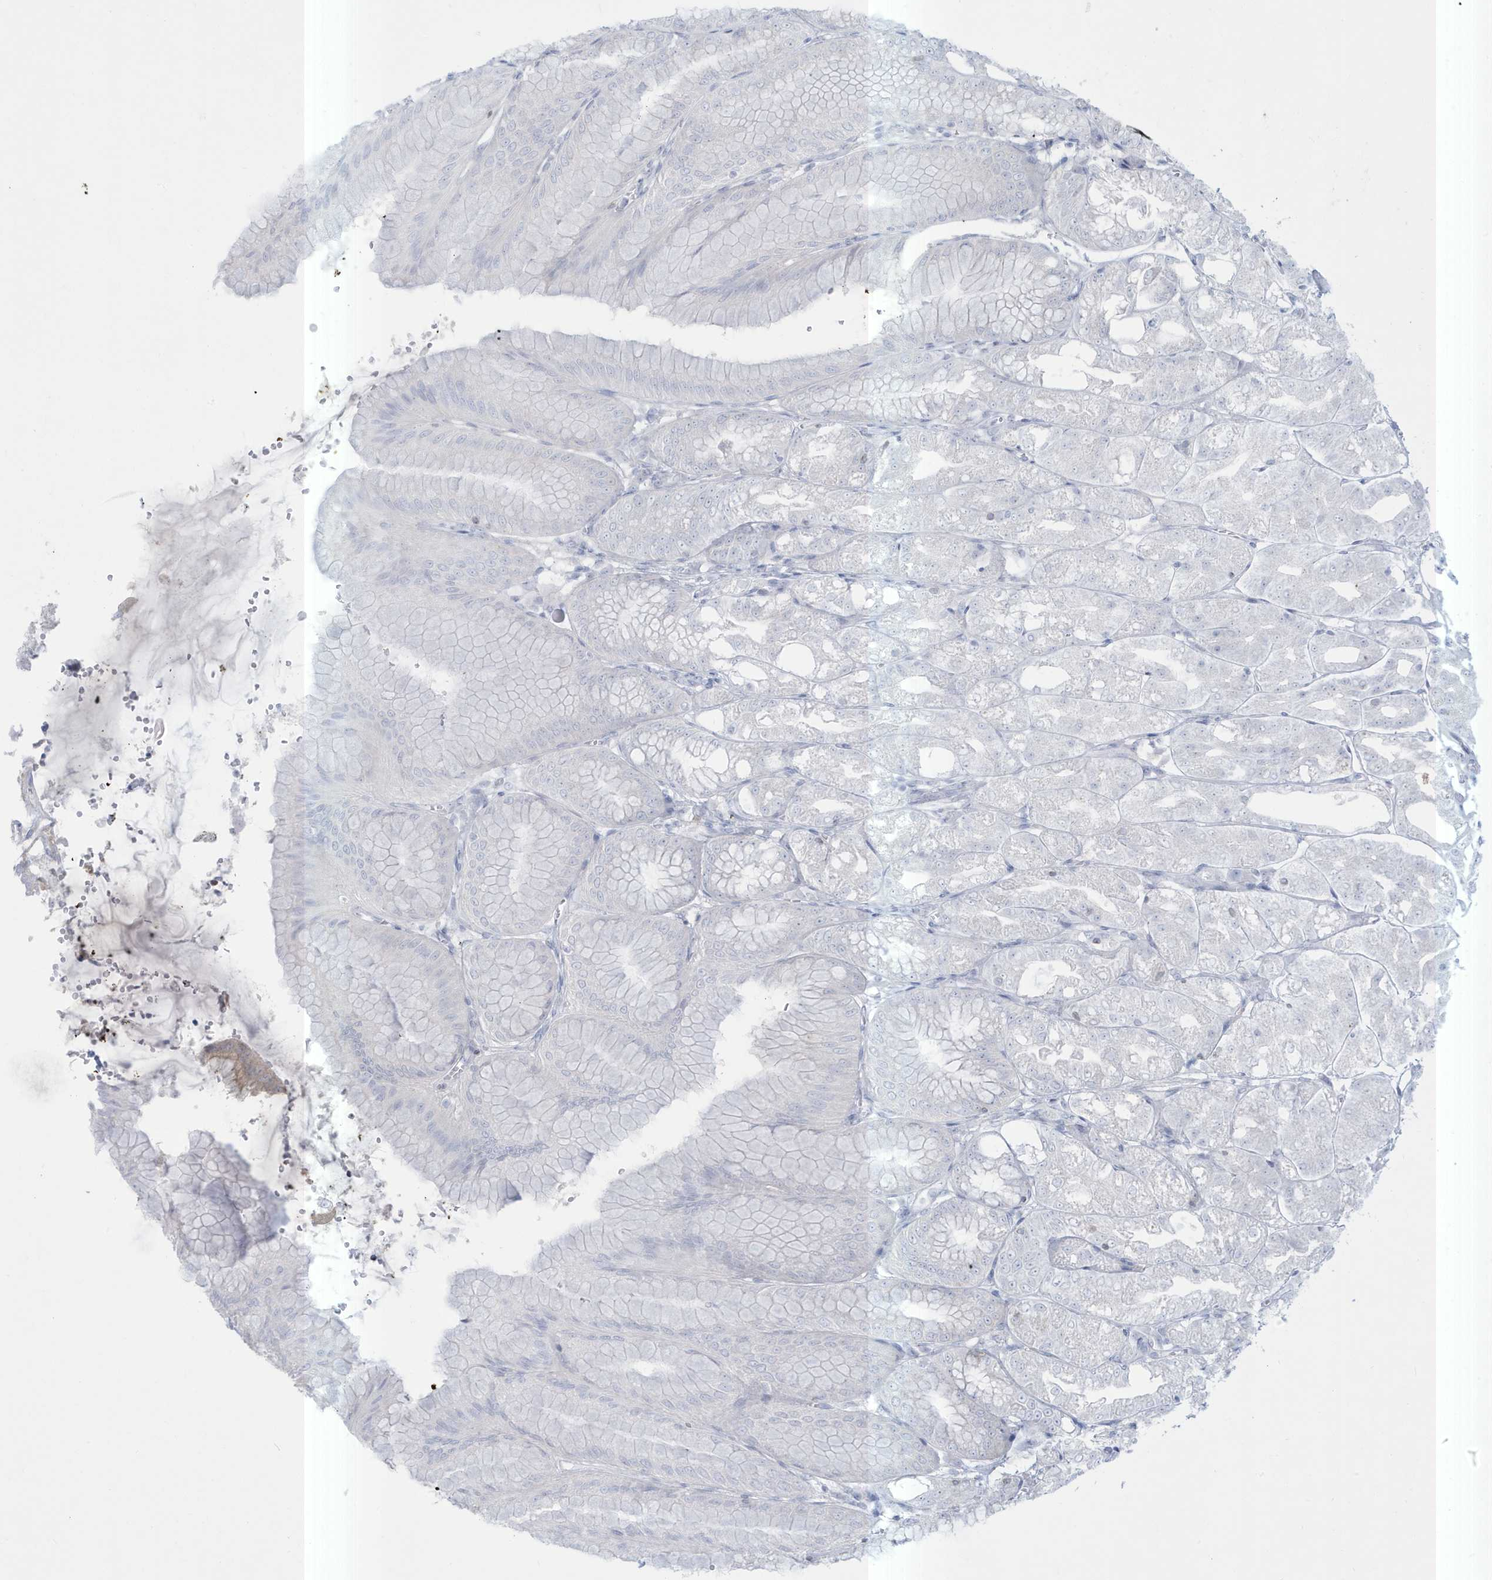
{"staining": {"intensity": "weak", "quantity": ">75%", "location": "cytoplasmic/membranous"}, "tissue": "stomach", "cell_type": "Glandular cells", "image_type": "normal", "snomed": [{"axis": "morphology", "description": "Normal tissue, NOS"}, {"axis": "topography", "description": "Stomach, lower"}], "caption": "The micrograph demonstrates immunohistochemical staining of unremarkable stomach. There is weak cytoplasmic/membranous positivity is present in about >75% of glandular cells.", "gene": "SLAMF9", "patient": {"sex": "male", "age": 71}}